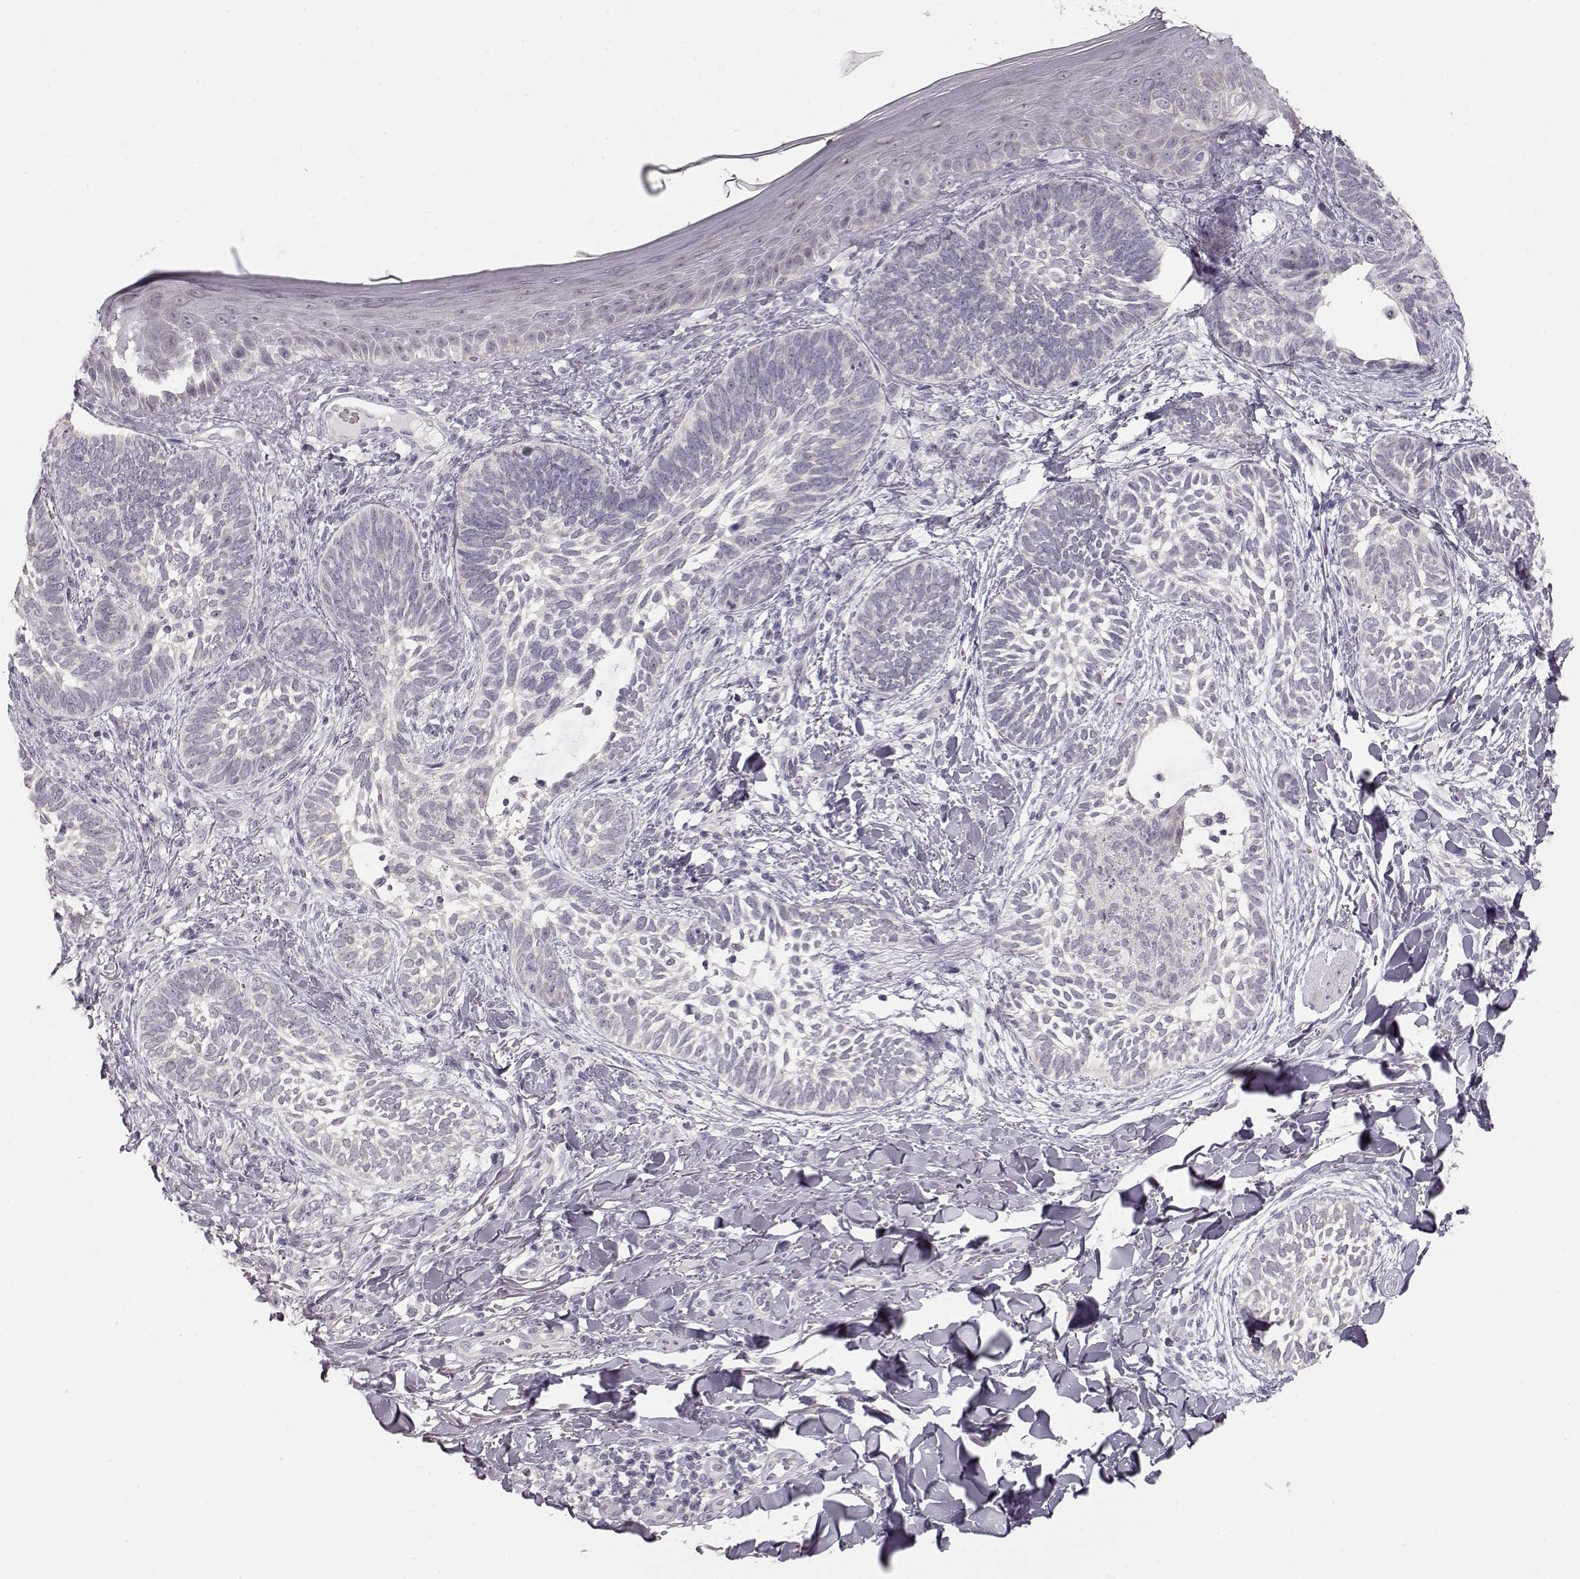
{"staining": {"intensity": "negative", "quantity": "none", "location": "none"}, "tissue": "skin cancer", "cell_type": "Tumor cells", "image_type": "cancer", "snomed": [{"axis": "morphology", "description": "Normal tissue, NOS"}, {"axis": "morphology", "description": "Basal cell carcinoma"}, {"axis": "topography", "description": "Skin"}], "caption": "Skin basal cell carcinoma stained for a protein using immunohistochemistry demonstrates no expression tumor cells.", "gene": "FAM205A", "patient": {"sex": "male", "age": 46}}